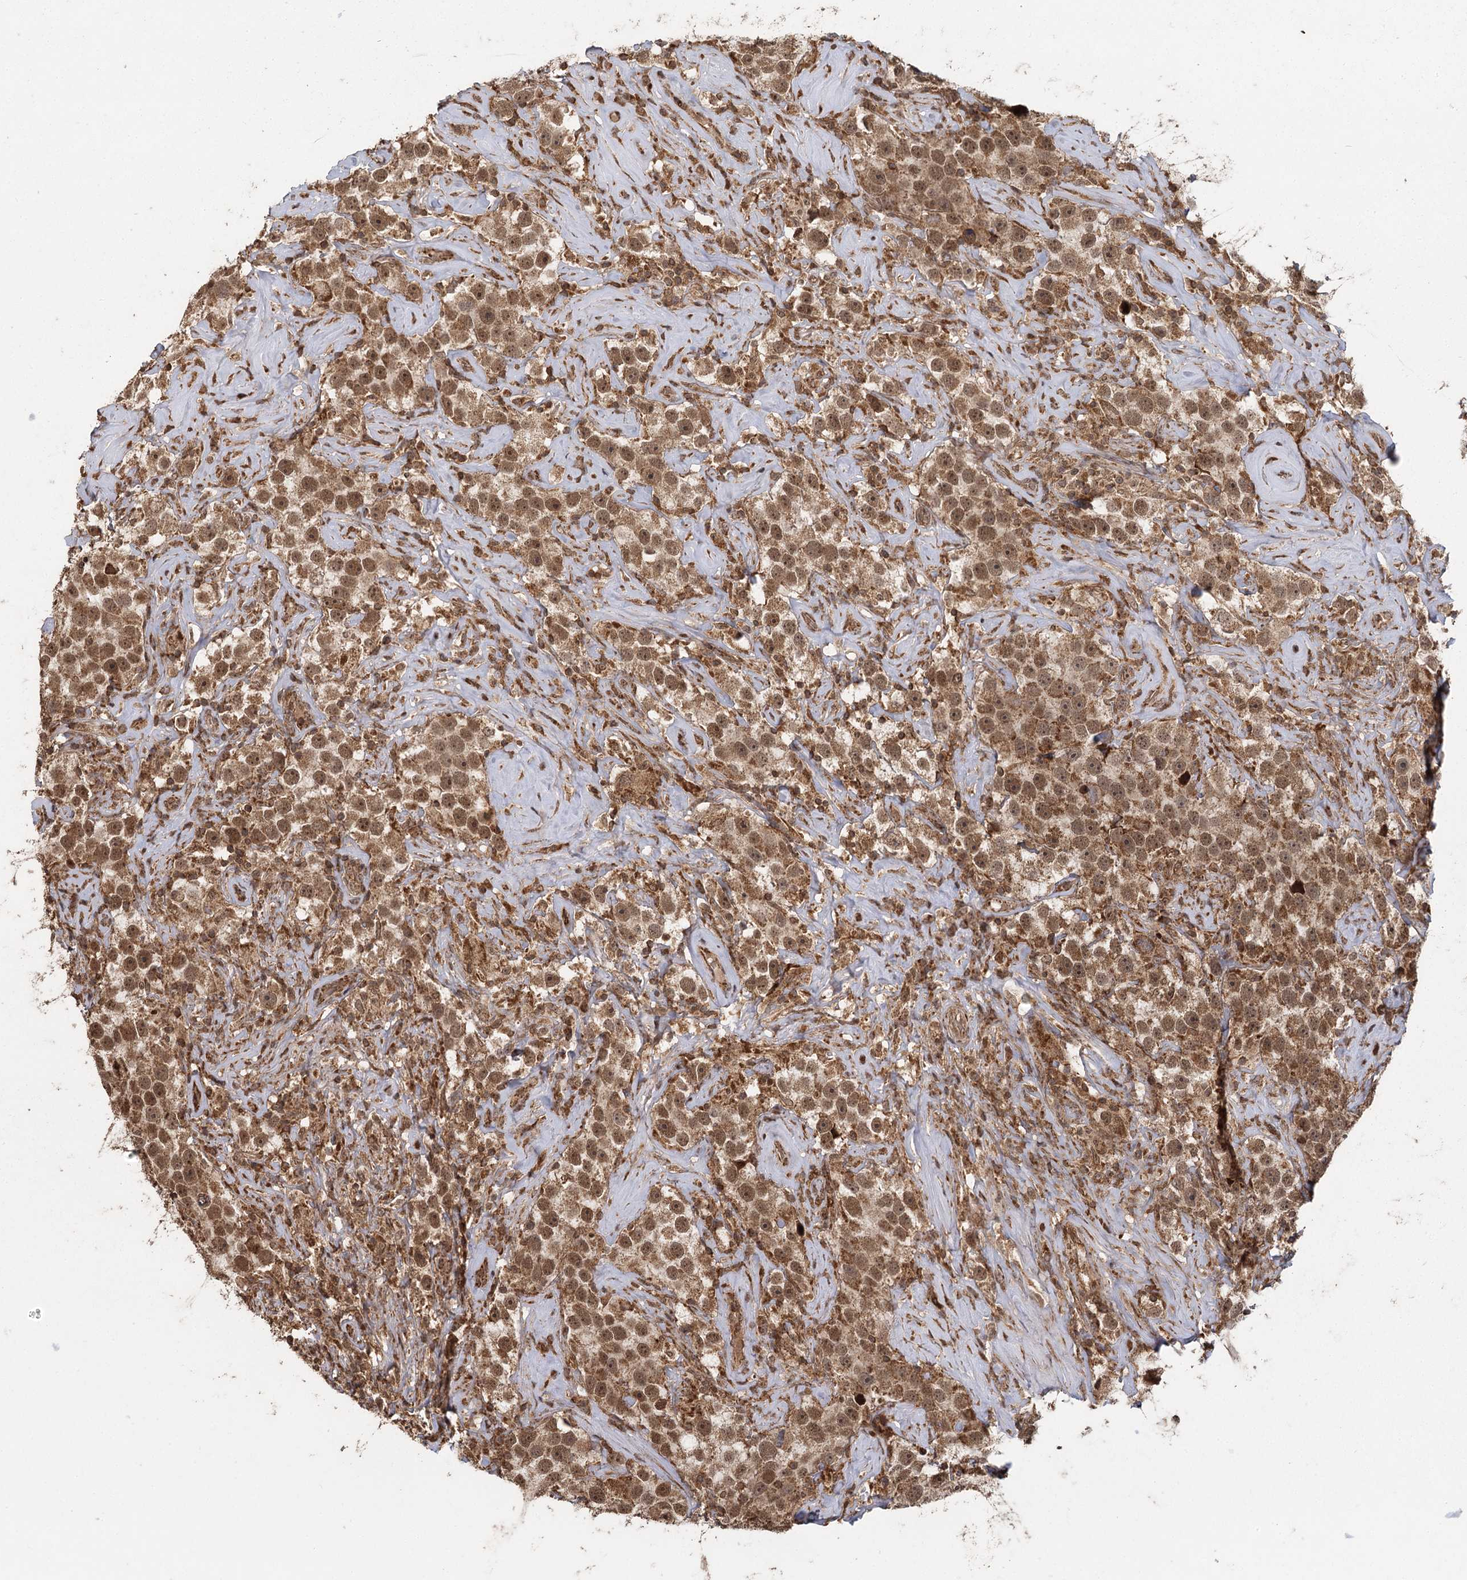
{"staining": {"intensity": "moderate", "quantity": ">75%", "location": "cytoplasmic/membranous,nuclear"}, "tissue": "testis cancer", "cell_type": "Tumor cells", "image_type": "cancer", "snomed": [{"axis": "morphology", "description": "Seminoma, NOS"}, {"axis": "topography", "description": "Testis"}], "caption": "Immunohistochemical staining of seminoma (testis) displays medium levels of moderate cytoplasmic/membranous and nuclear positivity in approximately >75% of tumor cells.", "gene": "MICU1", "patient": {"sex": "male", "age": 49}}